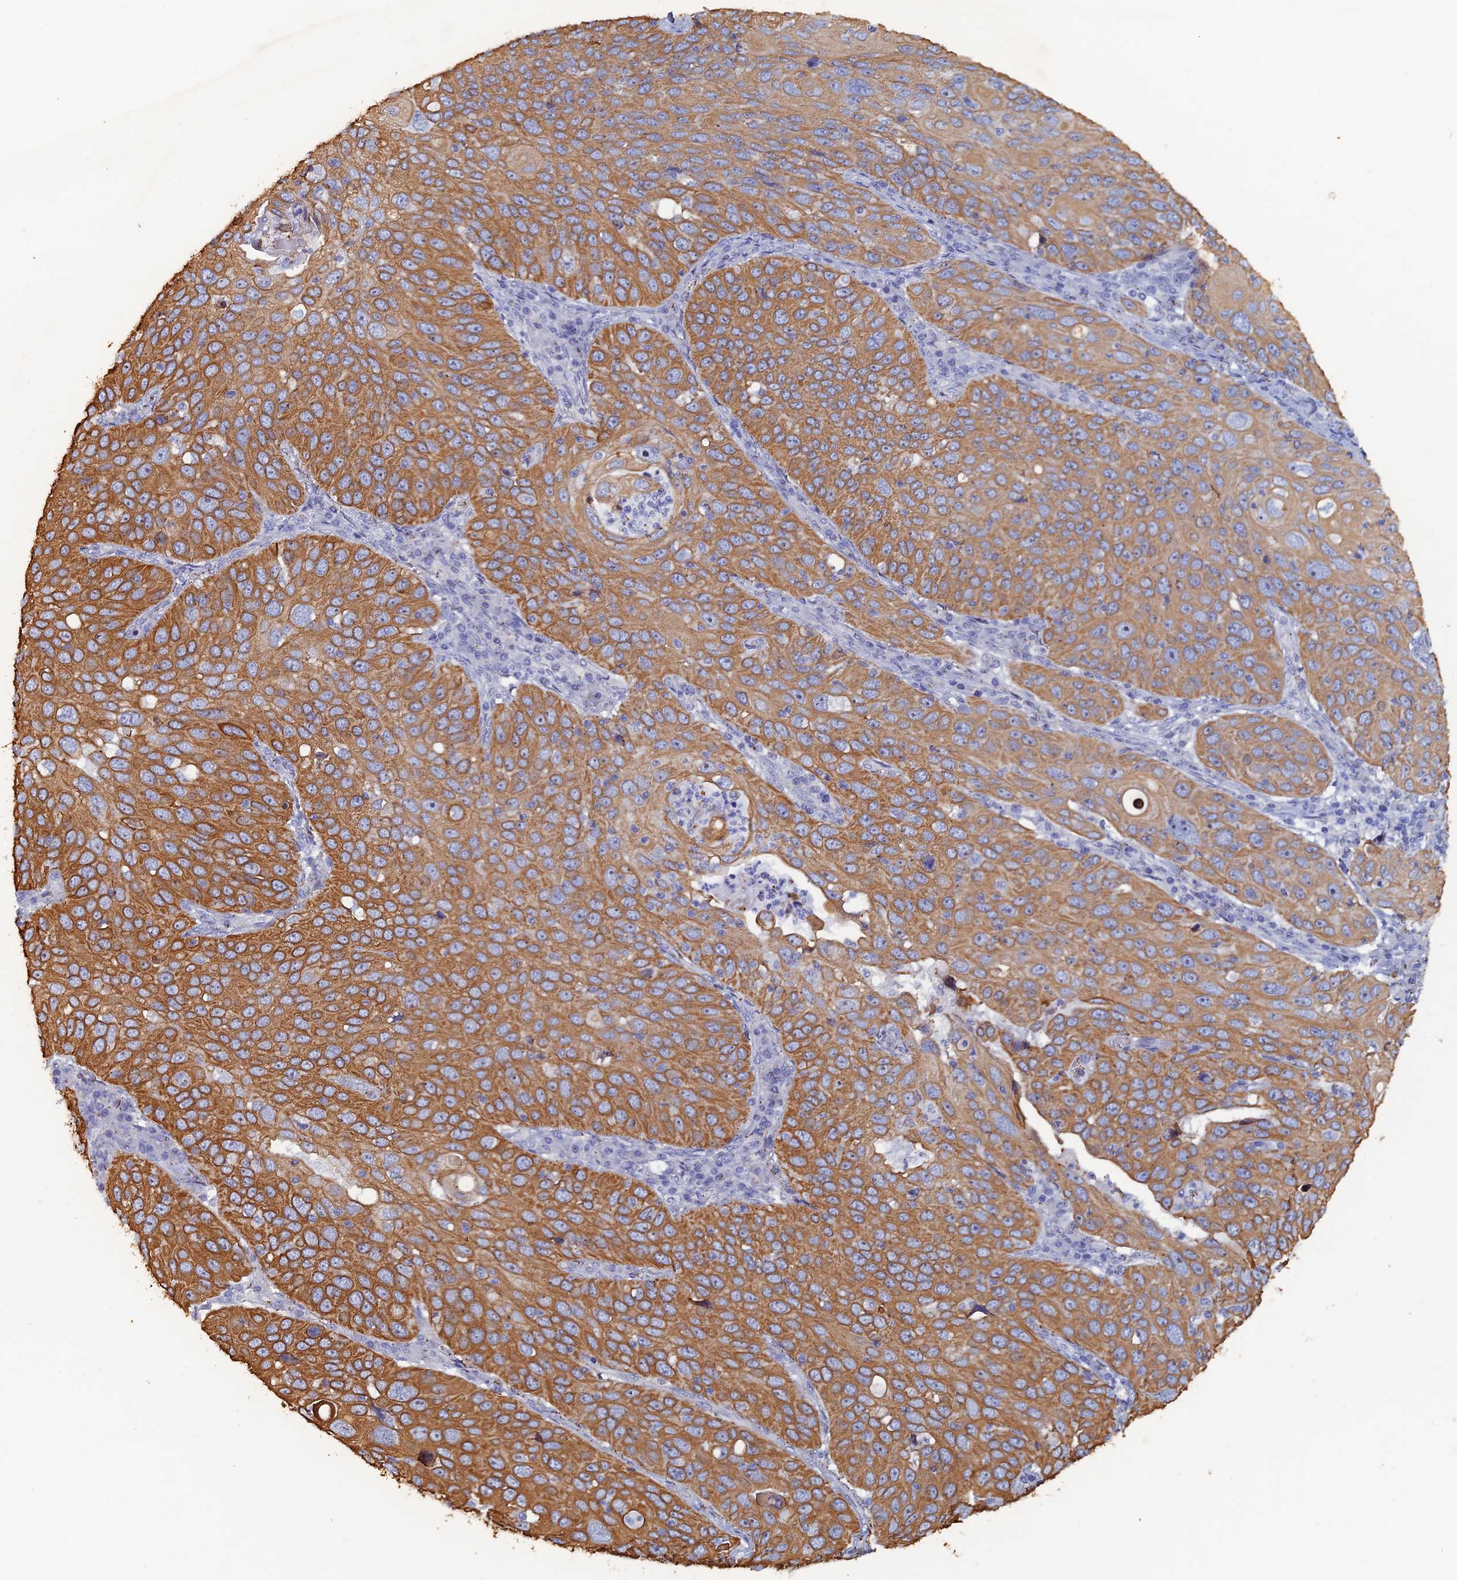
{"staining": {"intensity": "moderate", "quantity": ">75%", "location": "cytoplasmic/membranous"}, "tissue": "cervical cancer", "cell_type": "Tumor cells", "image_type": "cancer", "snomed": [{"axis": "morphology", "description": "Squamous cell carcinoma, NOS"}, {"axis": "topography", "description": "Cervix"}], "caption": "Tumor cells show medium levels of moderate cytoplasmic/membranous positivity in about >75% of cells in human squamous cell carcinoma (cervical).", "gene": "SRFBP1", "patient": {"sex": "female", "age": 36}}